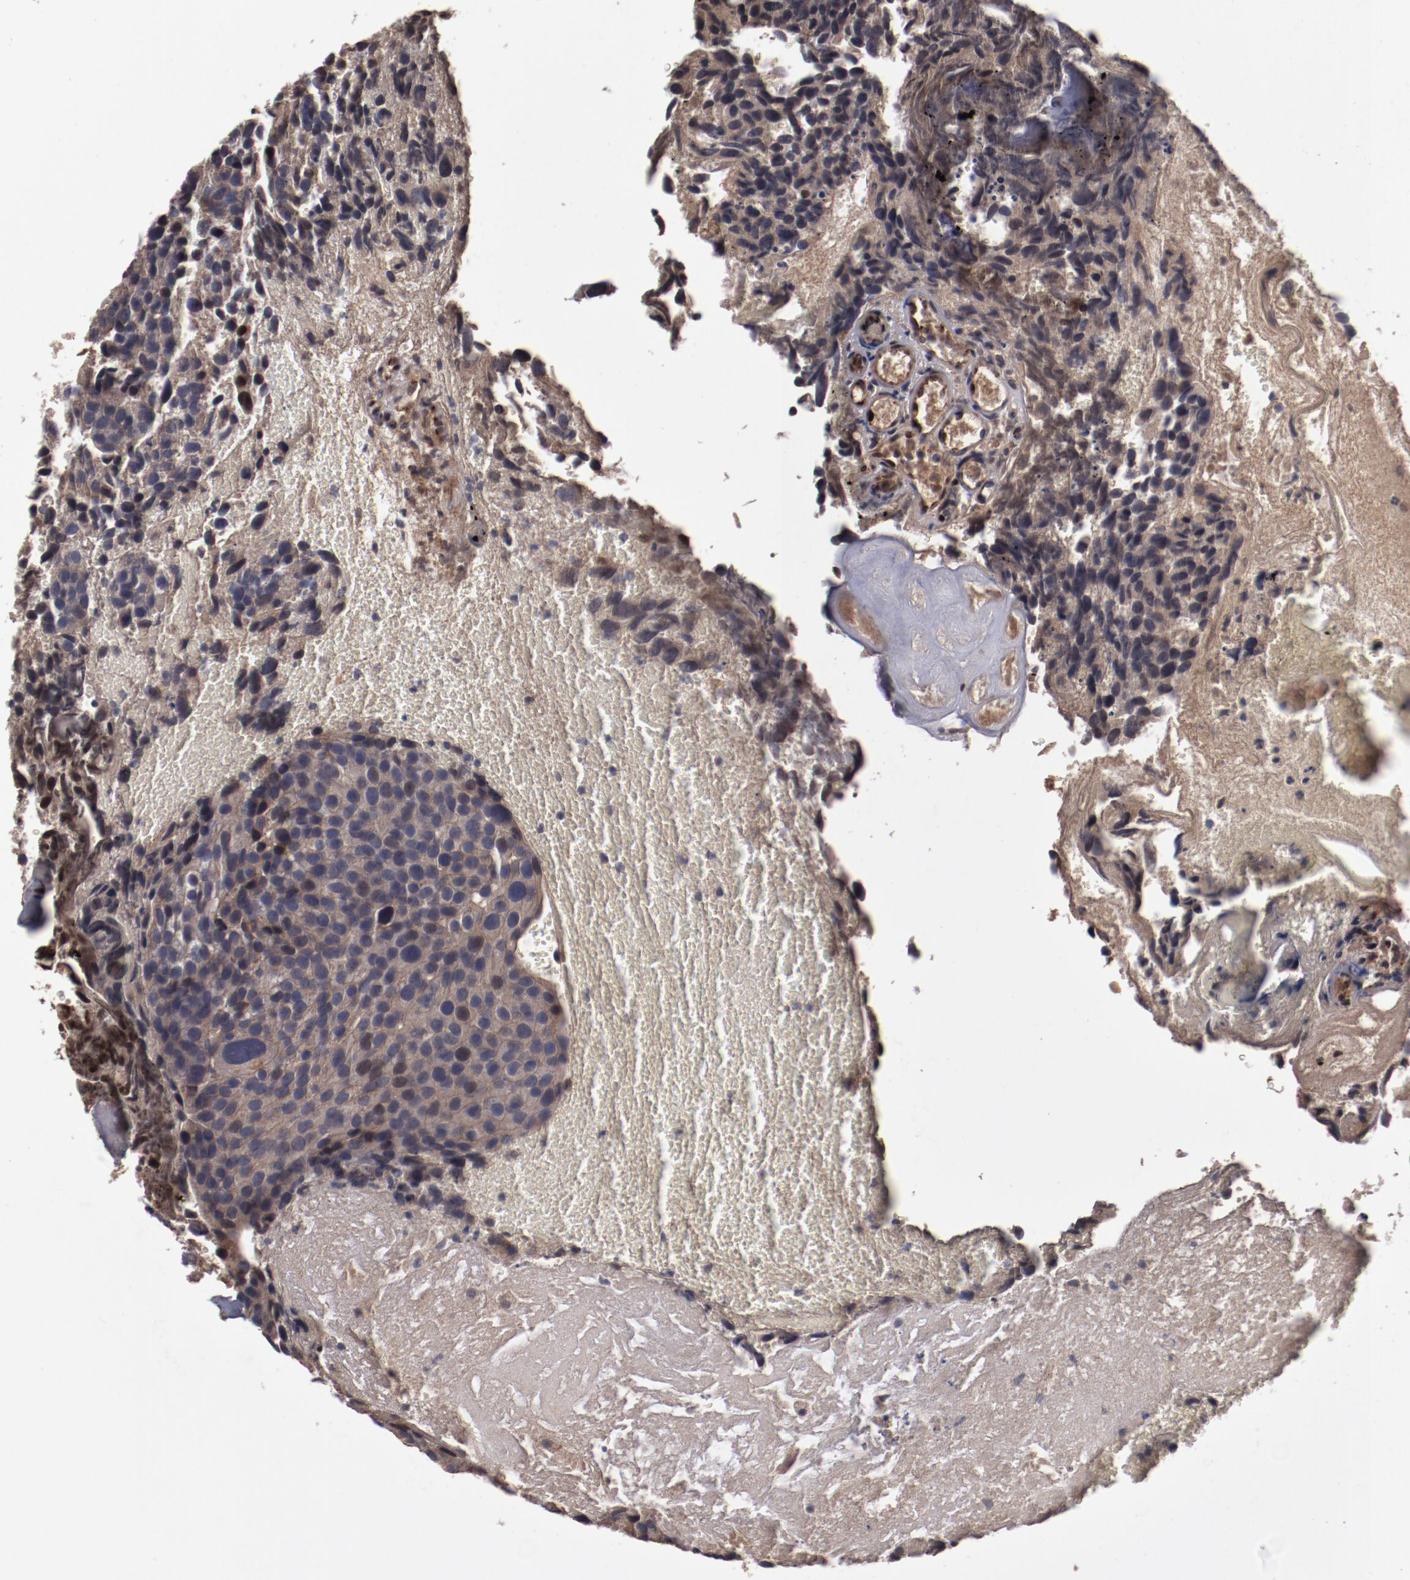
{"staining": {"intensity": "moderate", "quantity": ">75%", "location": "cytoplasmic/membranous"}, "tissue": "urothelial cancer", "cell_type": "Tumor cells", "image_type": "cancer", "snomed": [{"axis": "morphology", "description": "Urothelial carcinoma, High grade"}, {"axis": "topography", "description": "Urinary bladder"}], "caption": "Human urothelial cancer stained with a brown dye demonstrates moderate cytoplasmic/membranous positive staining in about >75% of tumor cells.", "gene": "DIPK2B", "patient": {"sex": "male", "age": 72}}